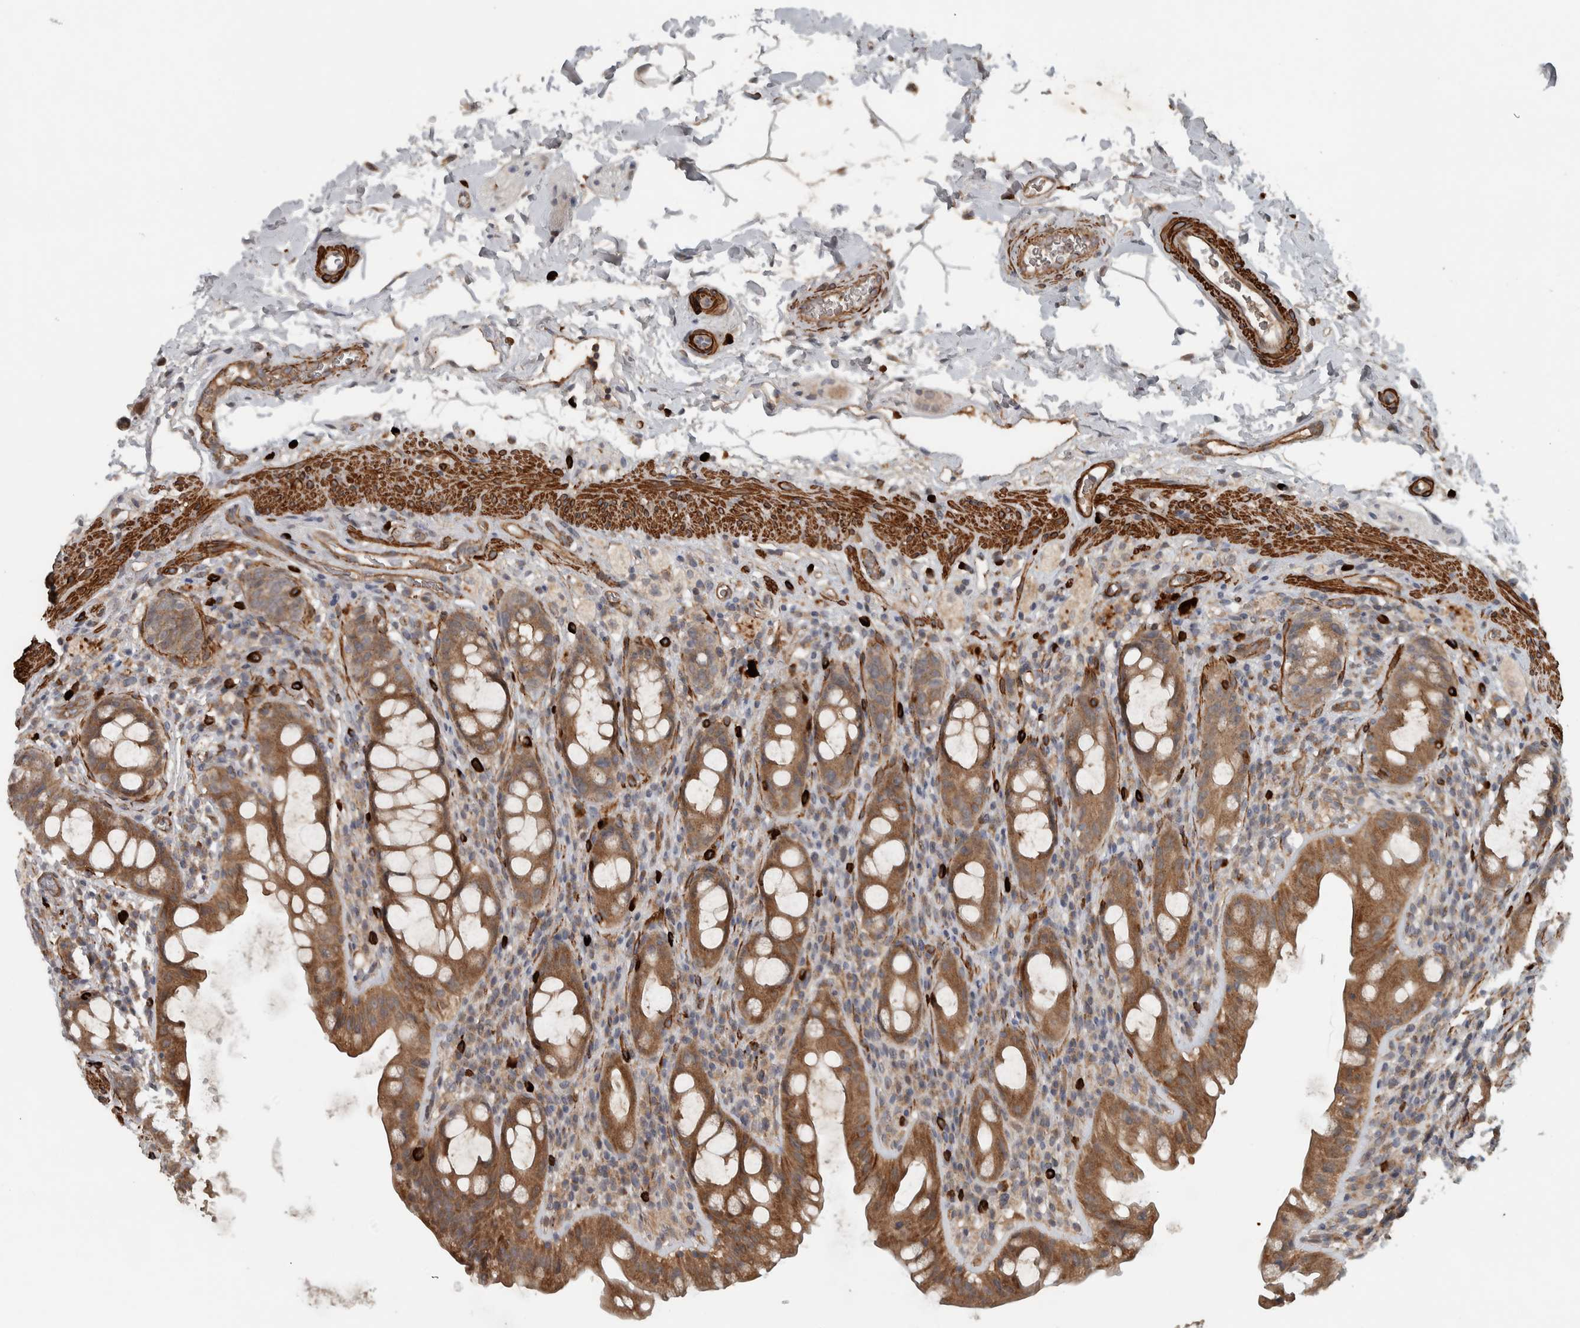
{"staining": {"intensity": "moderate", "quantity": ">75%", "location": "cytoplasmic/membranous"}, "tissue": "rectum", "cell_type": "Glandular cells", "image_type": "normal", "snomed": [{"axis": "morphology", "description": "Normal tissue, NOS"}, {"axis": "topography", "description": "Rectum"}], "caption": "DAB immunohistochemical staining of benign human rectum displays moderate cytoplasmic/membranous protein positivity in approximately >75% of glandular cells.", "gene": "LBHD1", "patient": {"sex": "male", "age": 44}}